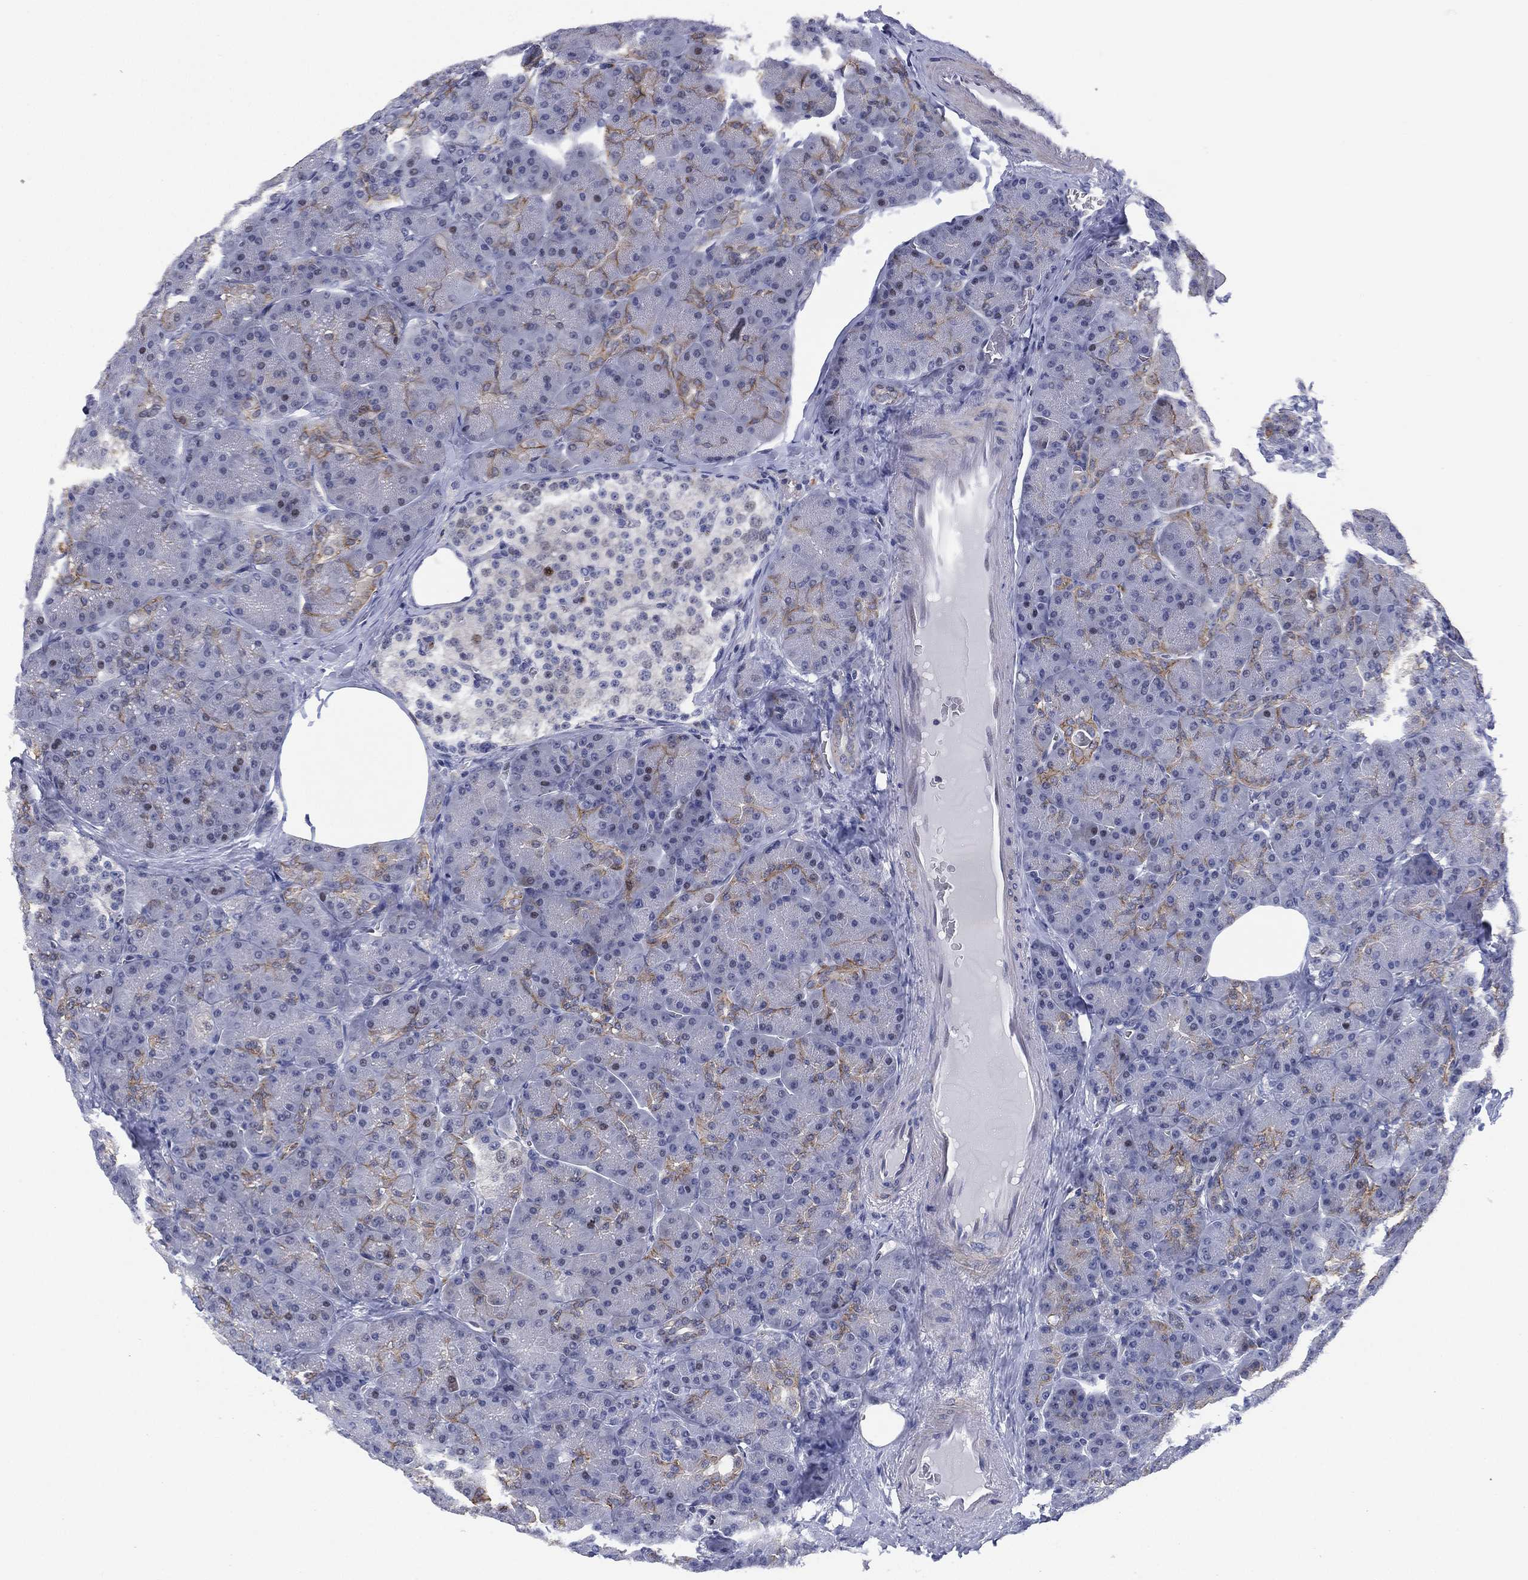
{"staining": {"intensity": "moderate", "quantity": "<25%", "location": "cytoplasmic/membranous"}, "tissue": "pancreas", "cell_type": "Exocrine glandular cells", "image_type": "normal", "snomed": [{"axis": "morphology", "description": "Normal tissue, NOS"}, {"axis": "topography", "description": "Pancreas"}], "caption": "Brown immunohistochemical staining in normal pancreas shows moderate cytoplasmic/membranous expression in approximately <25% of exocrine glandular cells.", "gene": "SLC4A4", "patient": {"sex": "male", "age": 57}}